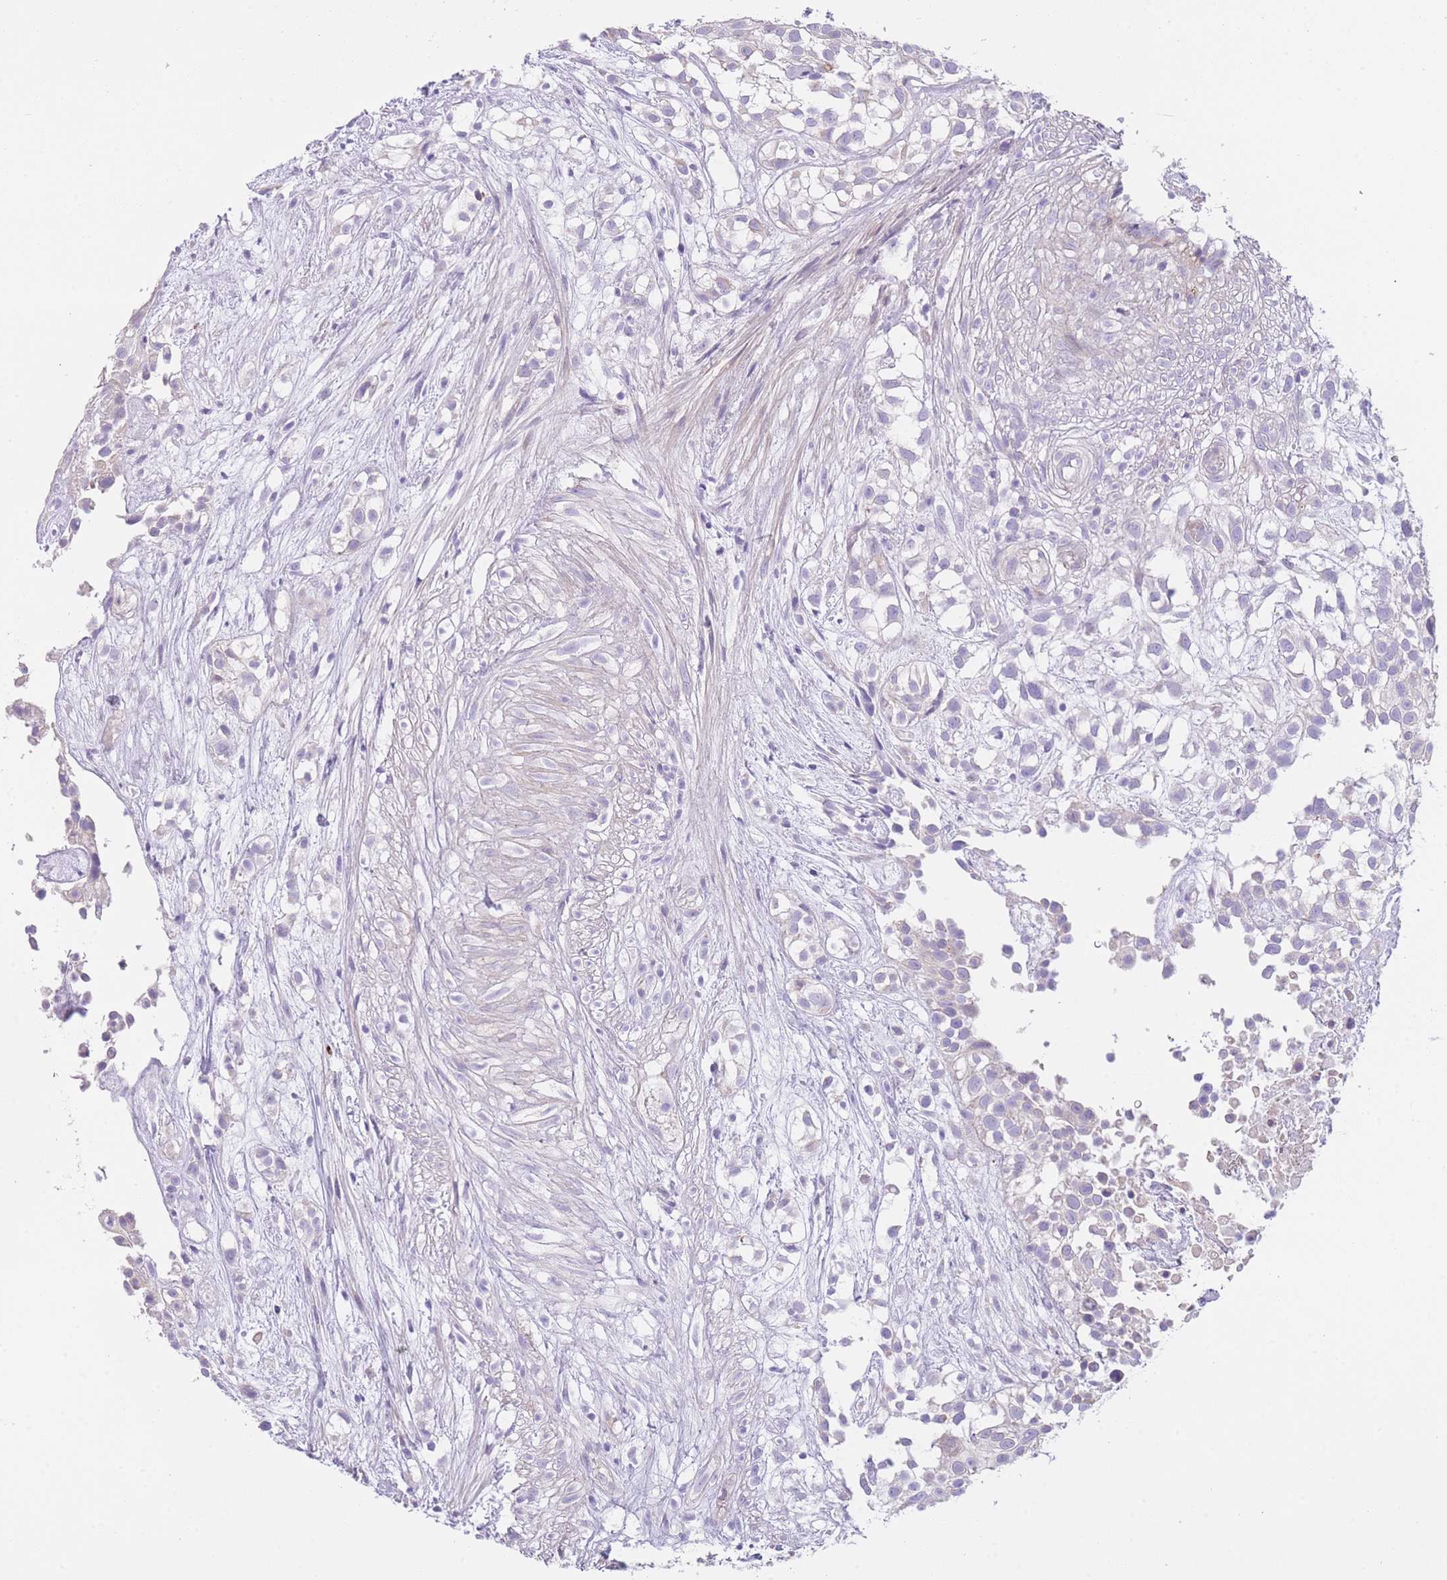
{"staining": {"intensity": "negative", "quantity": "none", "location": "none"}, "tissue": "urothelial cancer", "cell_type": "Tumor cells", "image_type": "cancer", "snomed": [{"axis": "morphology", "description": "Urothelial carcinoma, High grade"}, {"axis": "topography", "description": "Urinary bladder"}], "caption": "Immunohistochemistry photomicrograph of urothelial cancer stained for a protein (brown), which shows no expression in tumor cells.", "gene": "IMPG1", "patient": {"sex": "male", "age": 56}}